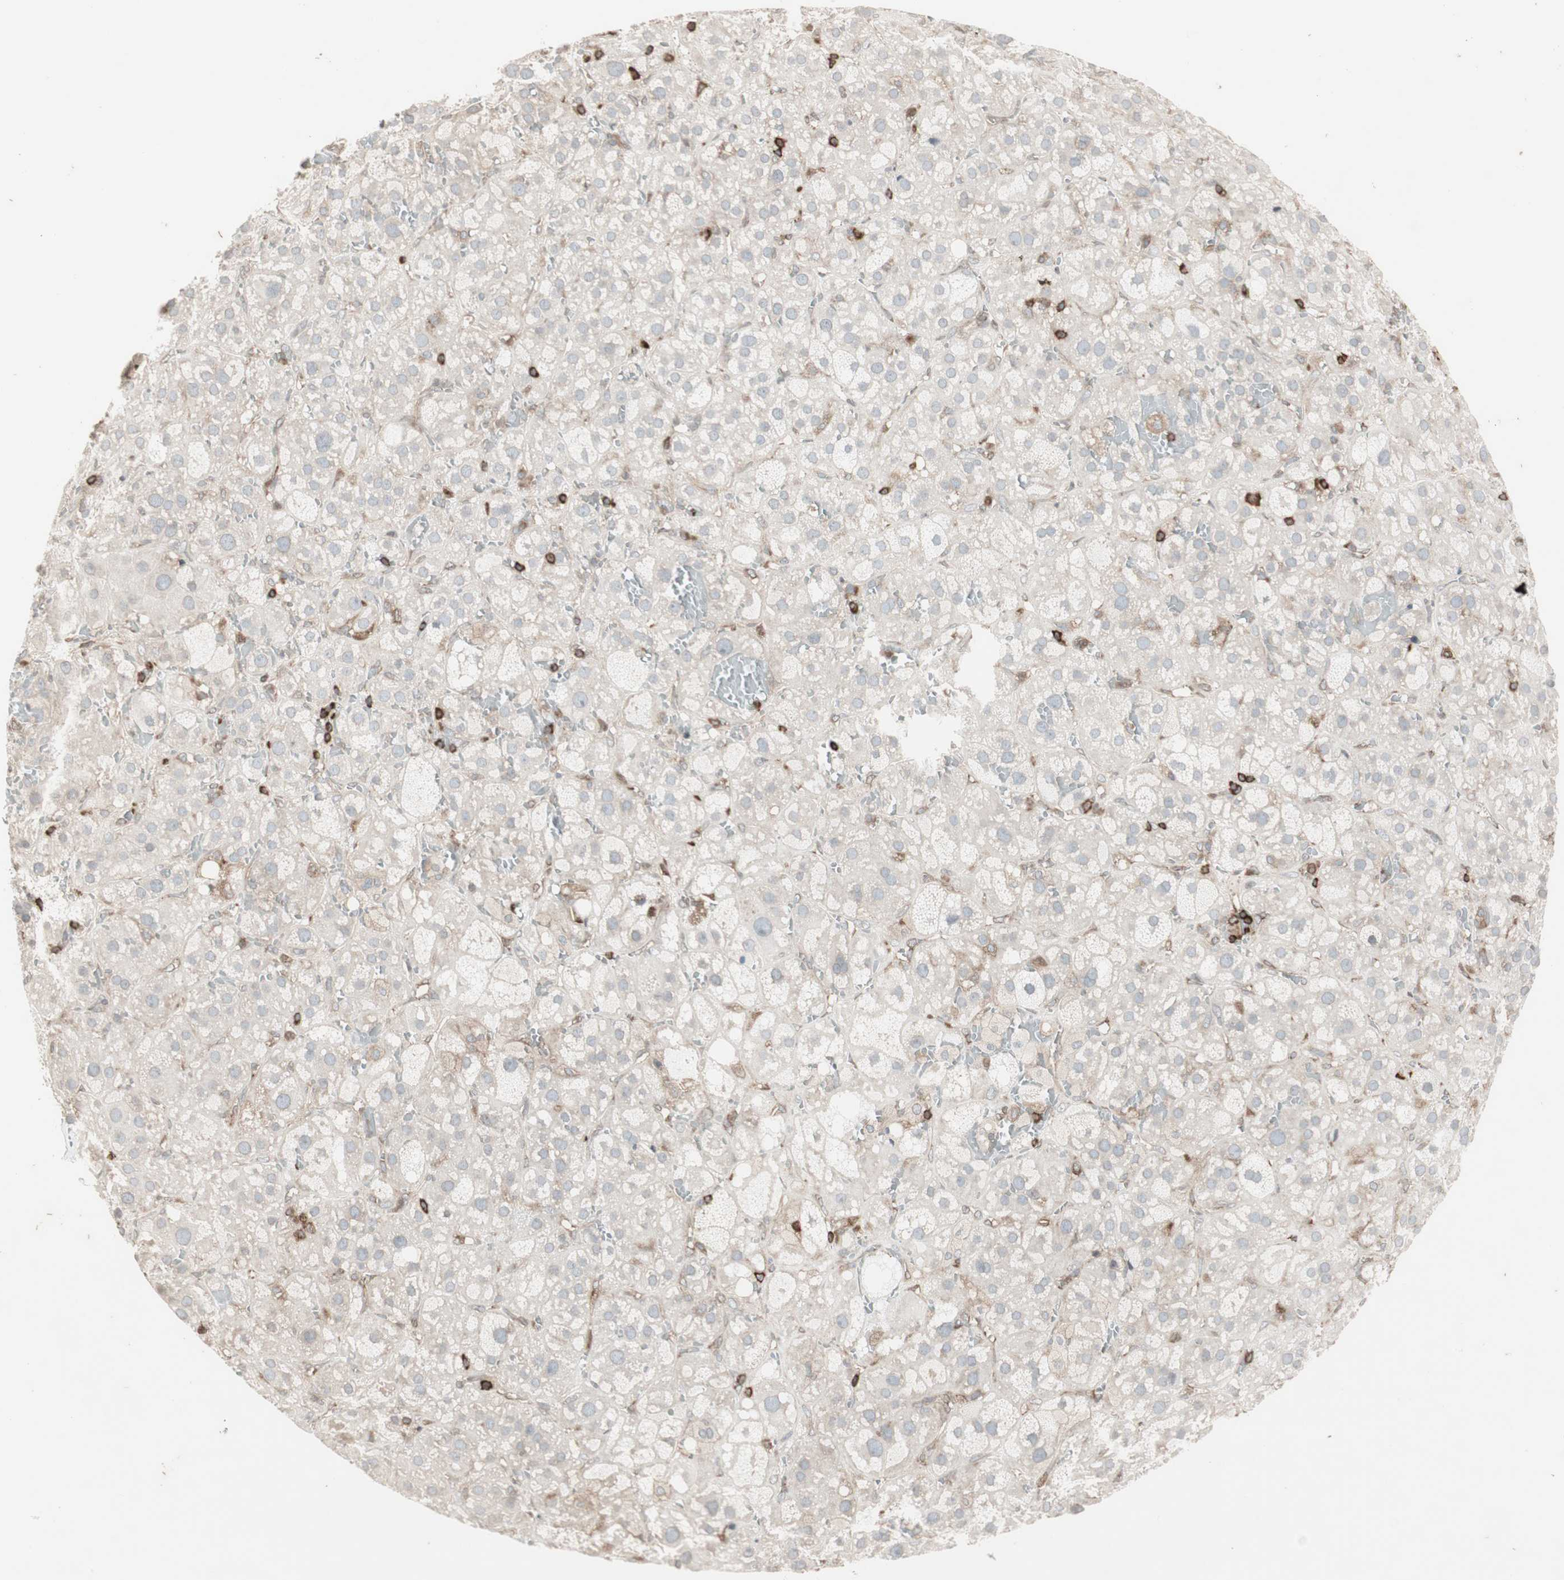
{"staining": {"intensity": "negative", "quantity": "none", "location": "none"}, "tissue": "adrenal gland", "cell_type": "Glandular cells", "image_type": "normal", "snomed": [{"axis": "morphology", "description": "Normal tissue, NOS"}, {"axis": "topography", "description": "Adrenal gland"}], "caption": "Glandular cells show no significant protein positivity in normal adrenal gland. Brightfield microscopy of IHC stained with DAB (brown) and hematoxylin (blue), captured at high magnification.", "gene": "ARHGEF1", "patient": {"sex": "female", "age": 47}}